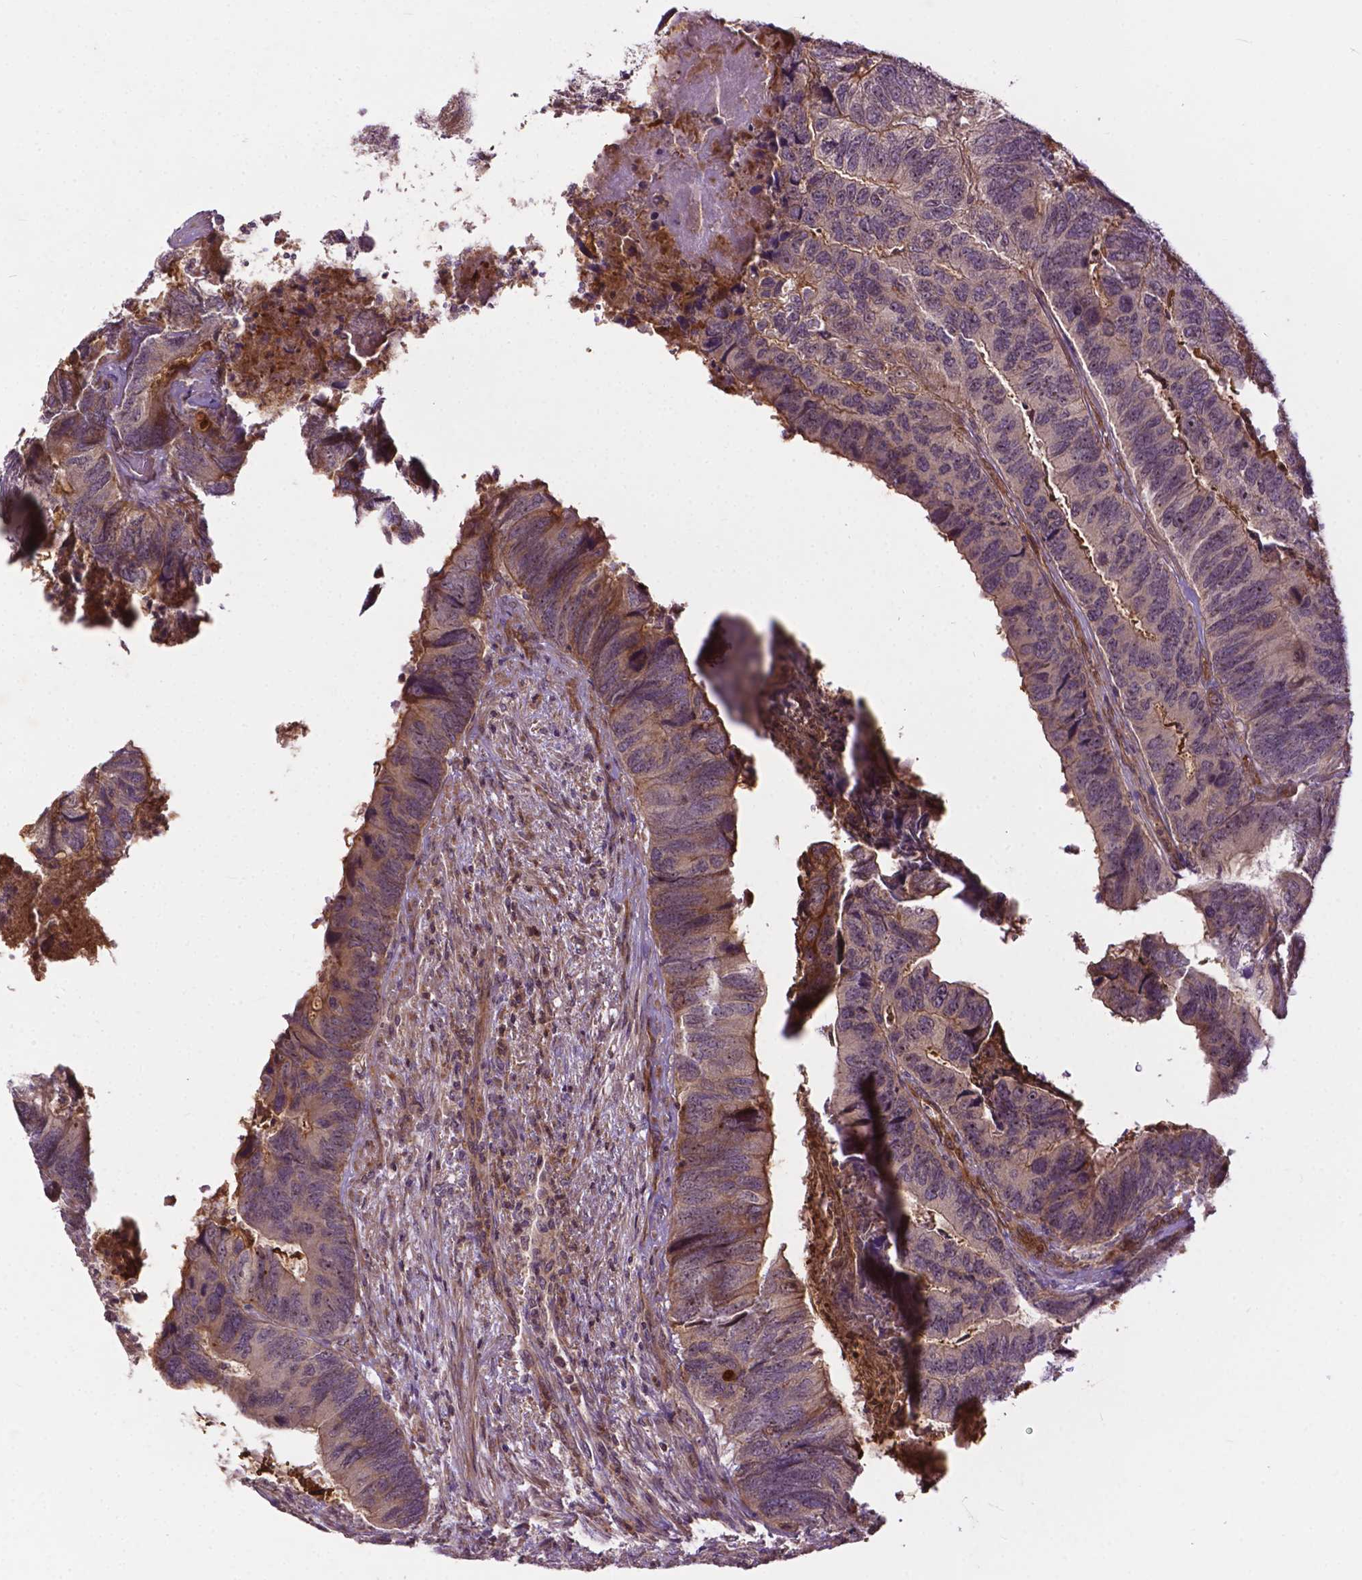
{"staining": {"intensity": "moderate", "quantity": "25%-75%", "location": "cytoplasmic/membranous"}, "tissue": "colorectal cancer", "cell_type": "Tumor cells", "image_type": "cancer", "snomed": [{"axis": "morphology", "description": "Adenocarcinoma, NOS"}, {"axis": "topography", "description": "Colon"}], "caption": "A brown stain shows moderate cytoplasmic/membranous expression of a protein in adenocarcinoma (colorectal) tumor cells.", "gene": "PARP3", "patient": {"sex": "female", "age": 67}}